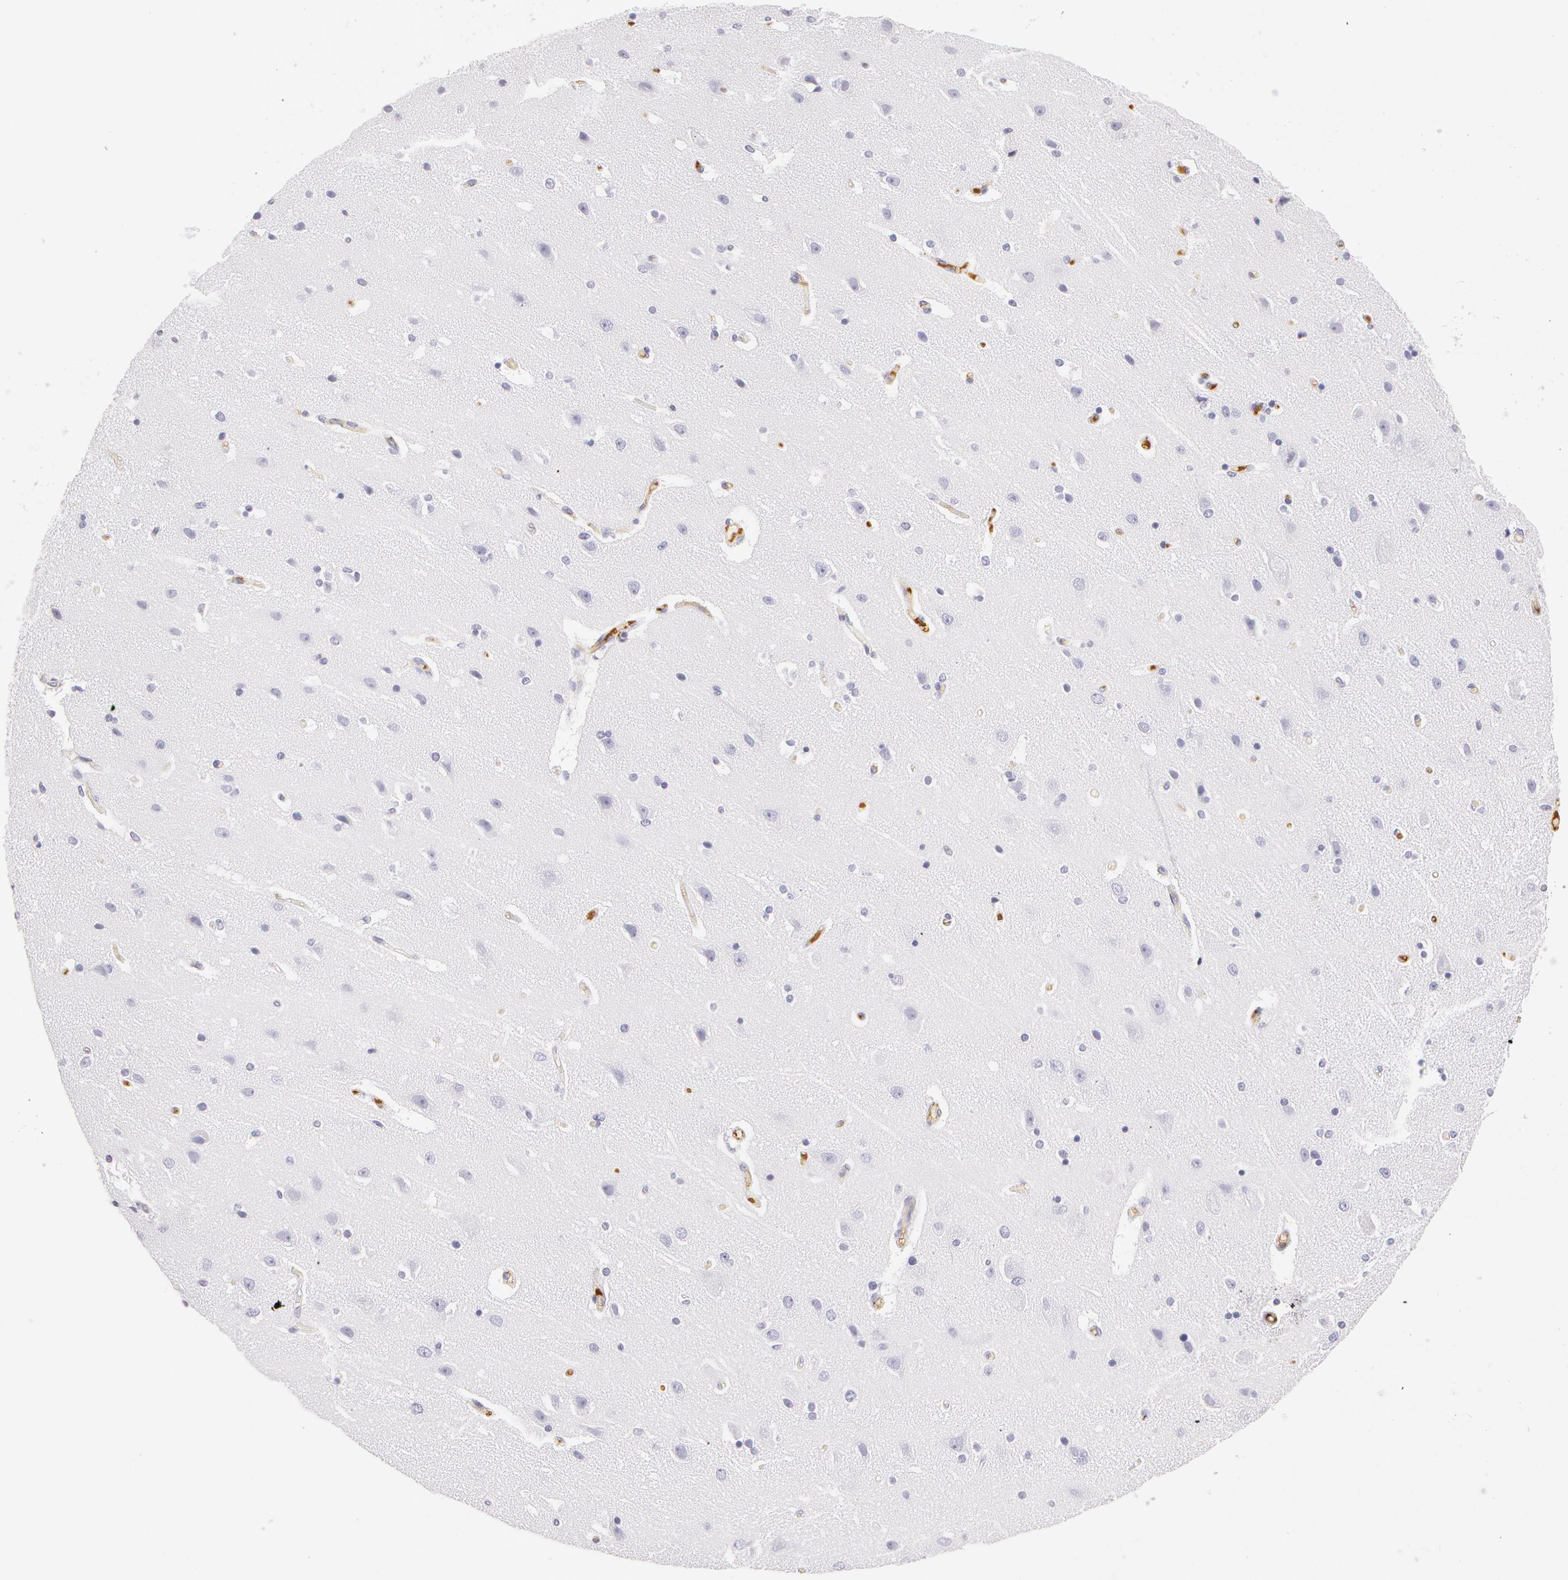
{"staining": {"intensity": "negative", "quantity": "none", "location": "none"}, "tissue": "caudate", "cell_type": "Glial cells", "image_type": "normal", "snomed": [{"axis": "morphology", "description": "Normal tissue, NOS"}, {"axis": "topography", "description": "Lateral ventricle wall"}], "caption": "Immunohistochemistry micrograph of benign caudate: human caudate stained with DAB (3,3'-diaminobenzidine) reveals no significant protein positivity in glial cells.", "gene": "AHSG", "patient": {"sex": "female", "age": 54}}